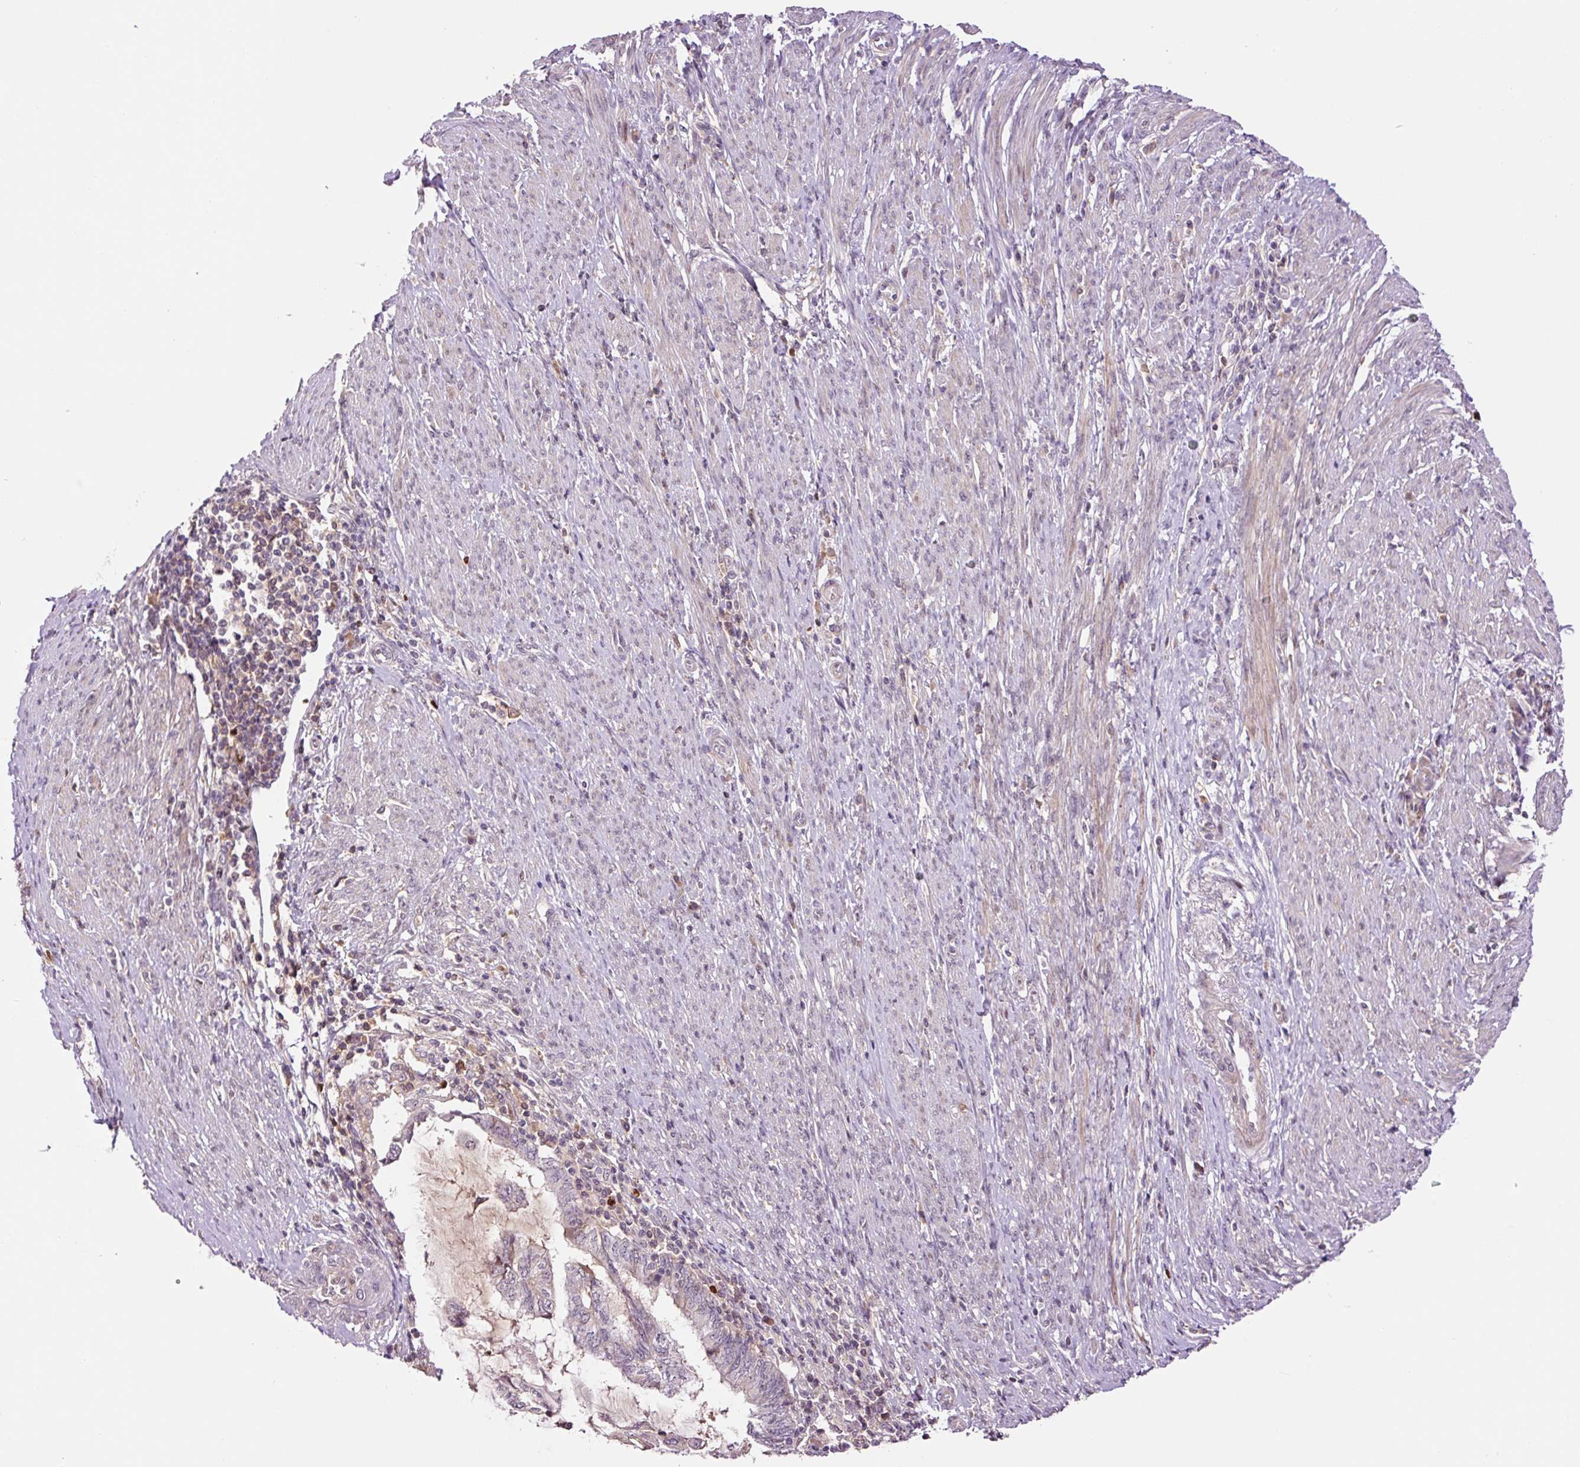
{"staining": {"intensity": "negative", "quantity": "none", "location": "none"}, "tissue": "endometrial cancer", "cell_type": "Tumor cells", "image_type": "cancer", "snomed": [{"axis": "morphology", "description": "Adenocarcinoma, NOS"}, {"axis": "topography", "description": "Uterus"}, {"axis": "topography", "description": "Endometrium"}], "caption": "IHC micrograph of human endometrial adenocarcinoma stained for a protein (brown), which displays no staining in tumor cells.", "gene": "DPPA4", "patient": {"sex": "female", "age": 70}}